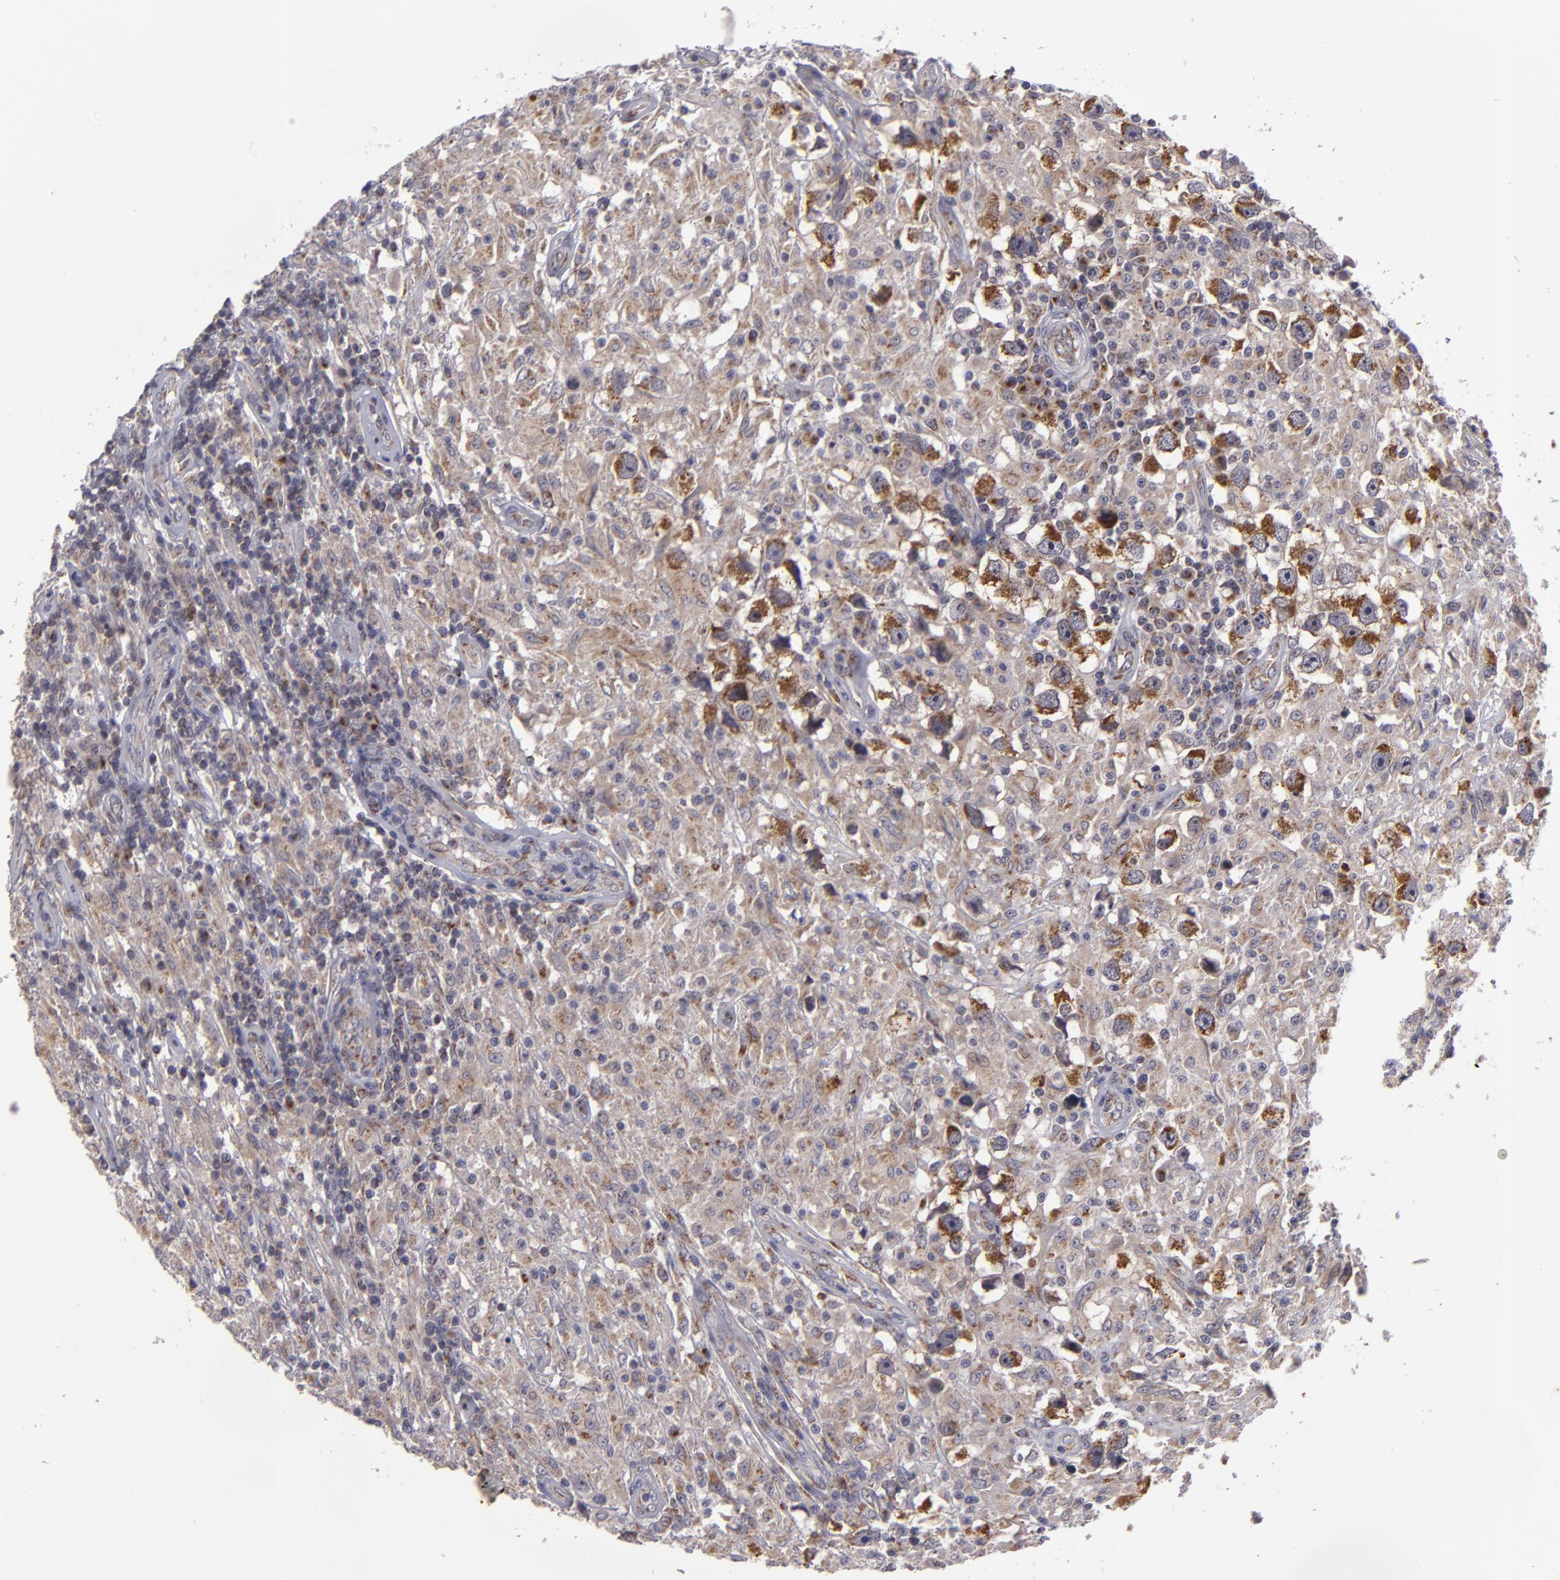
{"staining": {"intensity": "strong", "quantity": "25%-75%", "location": "cytoplasmic/membranous"}, "tissue": "testis cancer", "cell_type": "Tumor cells", "image_type": "cancer", "snomed": [{"axis": "morphology", "description": "Seminoma, NOS"}, {"axis": "topography", "description": "Testis"}], "caption": "High-power microscopy captured an immunohistochemistry (IHC) micrograph of testis cancer, revealing strong cytoplasmic/membranous staining in approximately 25%-75% of tumor cells.", "gene": "SH2D4A", "patient": {"sex": "male", "age": 34}}